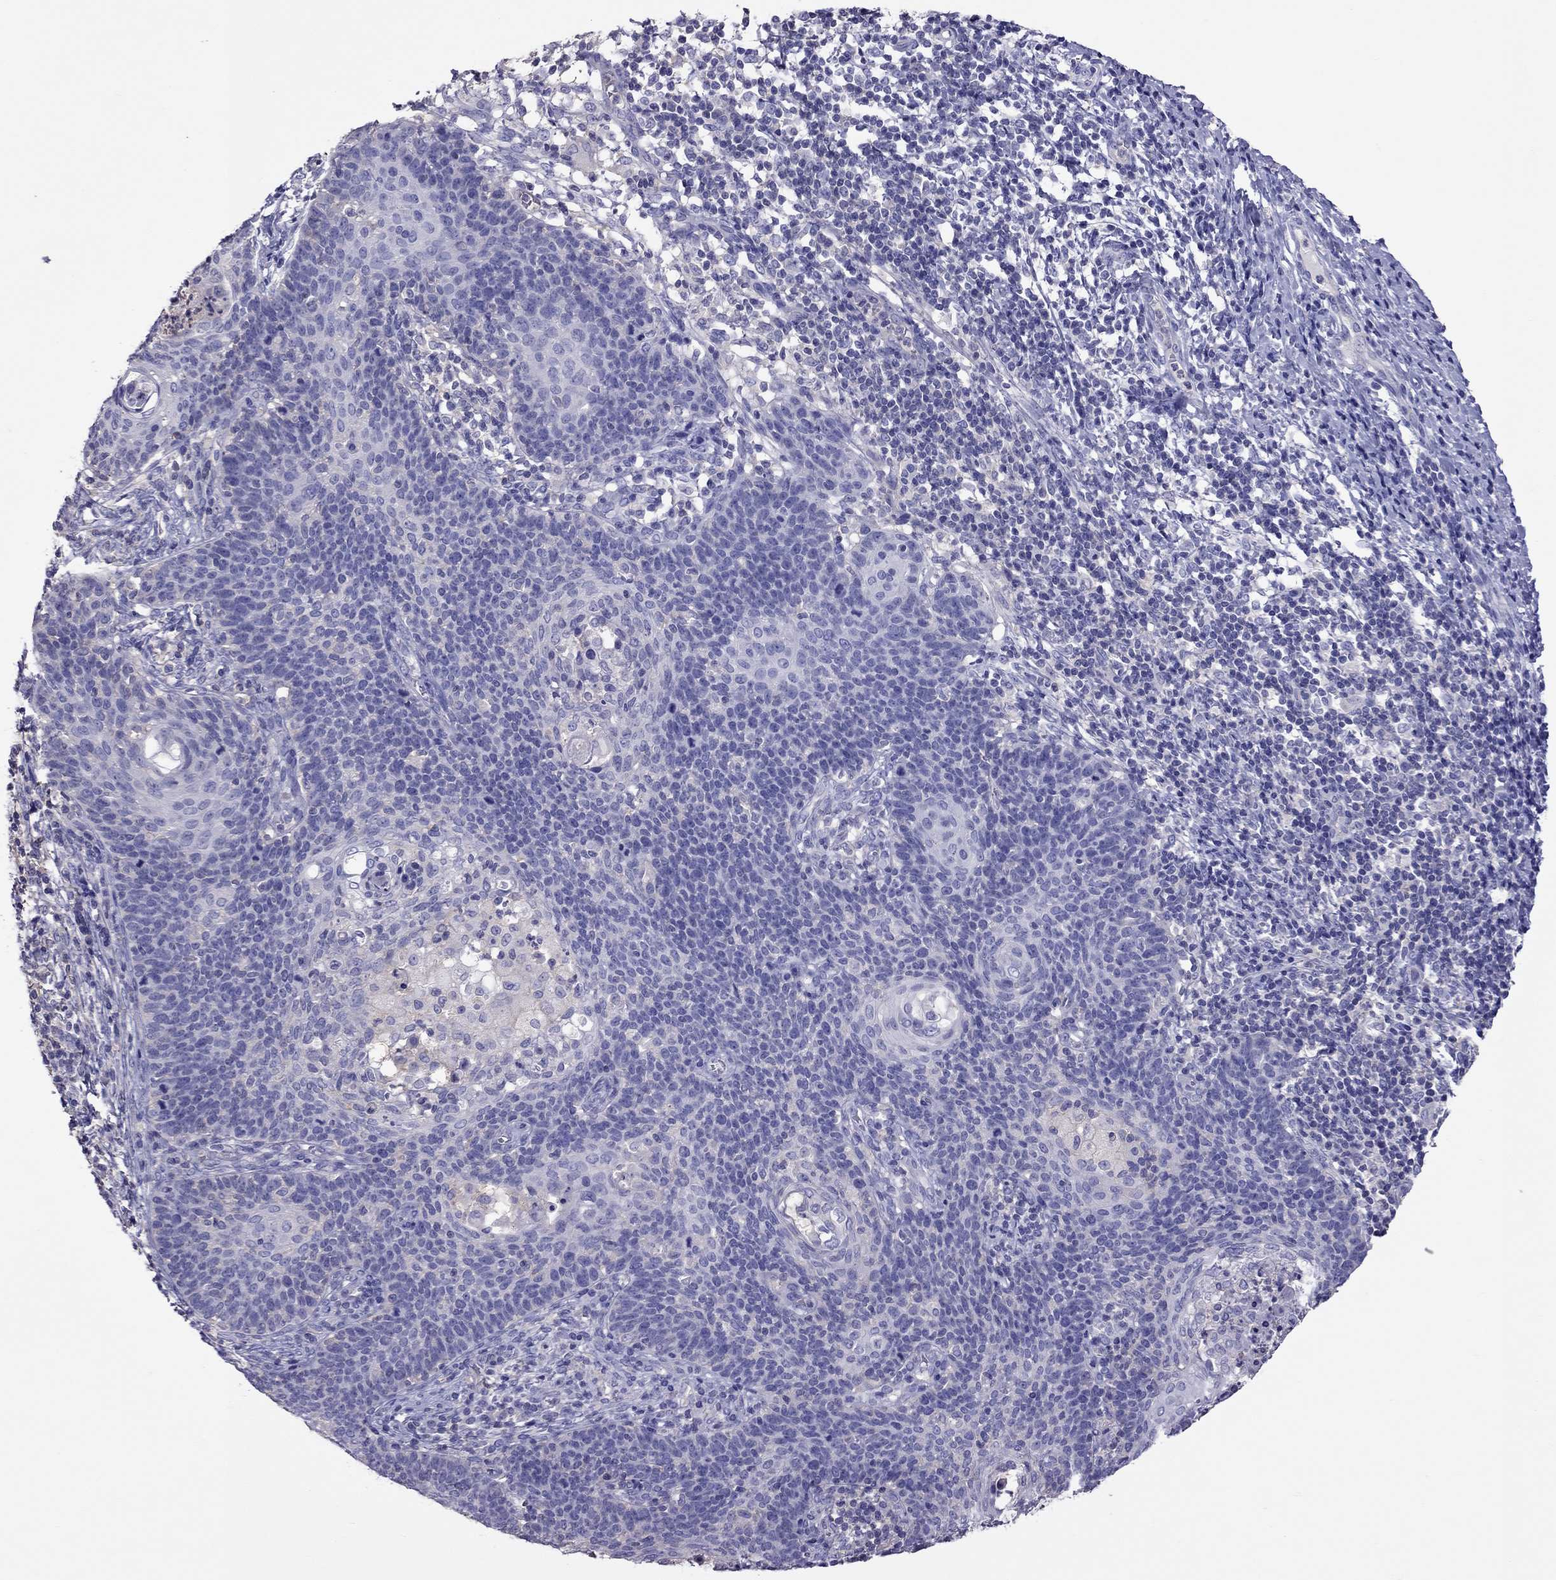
{"staining": {"intensity": "negative", "quantity": "none", "location": "none"}, "tissue": "cervical cancer", "cell_type": "Tumor cells", "image_type": "cancer", "snomed": [{"axis": "morphology", "description": "Squamous cell carcinoma, NOS"}, {"axis": "topography", "description": "Cervix"}], "caption": "IHC photomicrograph of human squamous cell carcinoma (cervical) stained for a protein (brown), which reveals no expression in tumor cells.", "gene": "TEX22", "patient": {"sex": "female", "age": 39}}